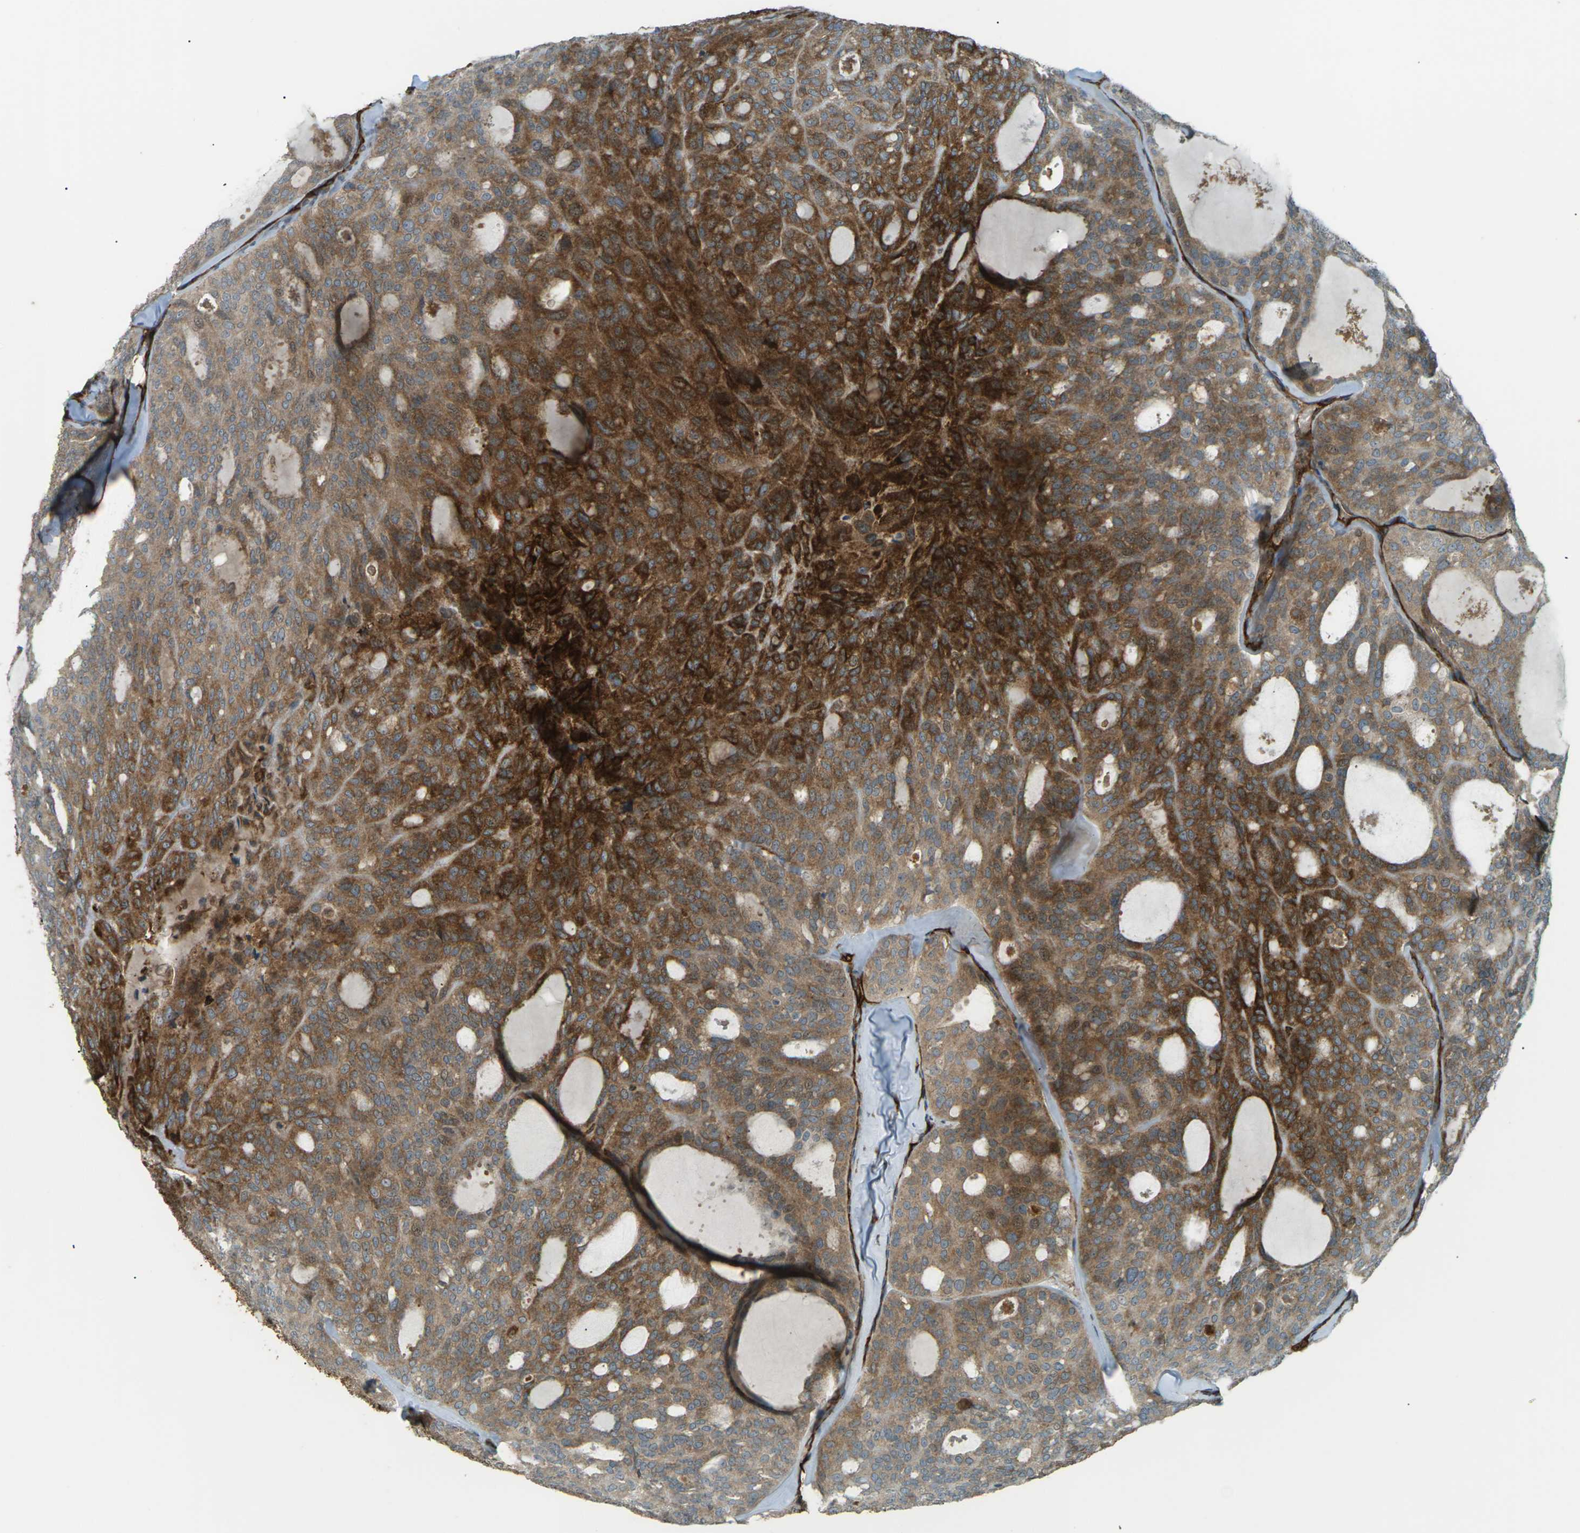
{"staining": {"intensity": "strong", "quantity": ">75%", "location": "cytoplasmic/membranous"}, "tissue": "thyroid cancer", "cell_type": "Tumor cells", "image_type": "cancer", "snomed": [{"axis": "morphology", "description": "Follicular adenoma carcinoma, NOS"}, {"axis": "topography", "description": "Thyroid gland"}], "caption": "Immunohistochemical staining of thyroid cancer reveals strong cytoplasmic/membranous protein staining in about >75% of tumor cells.", "gene": "S1PR1", "patient": {"sex": "male", "age": 75}}